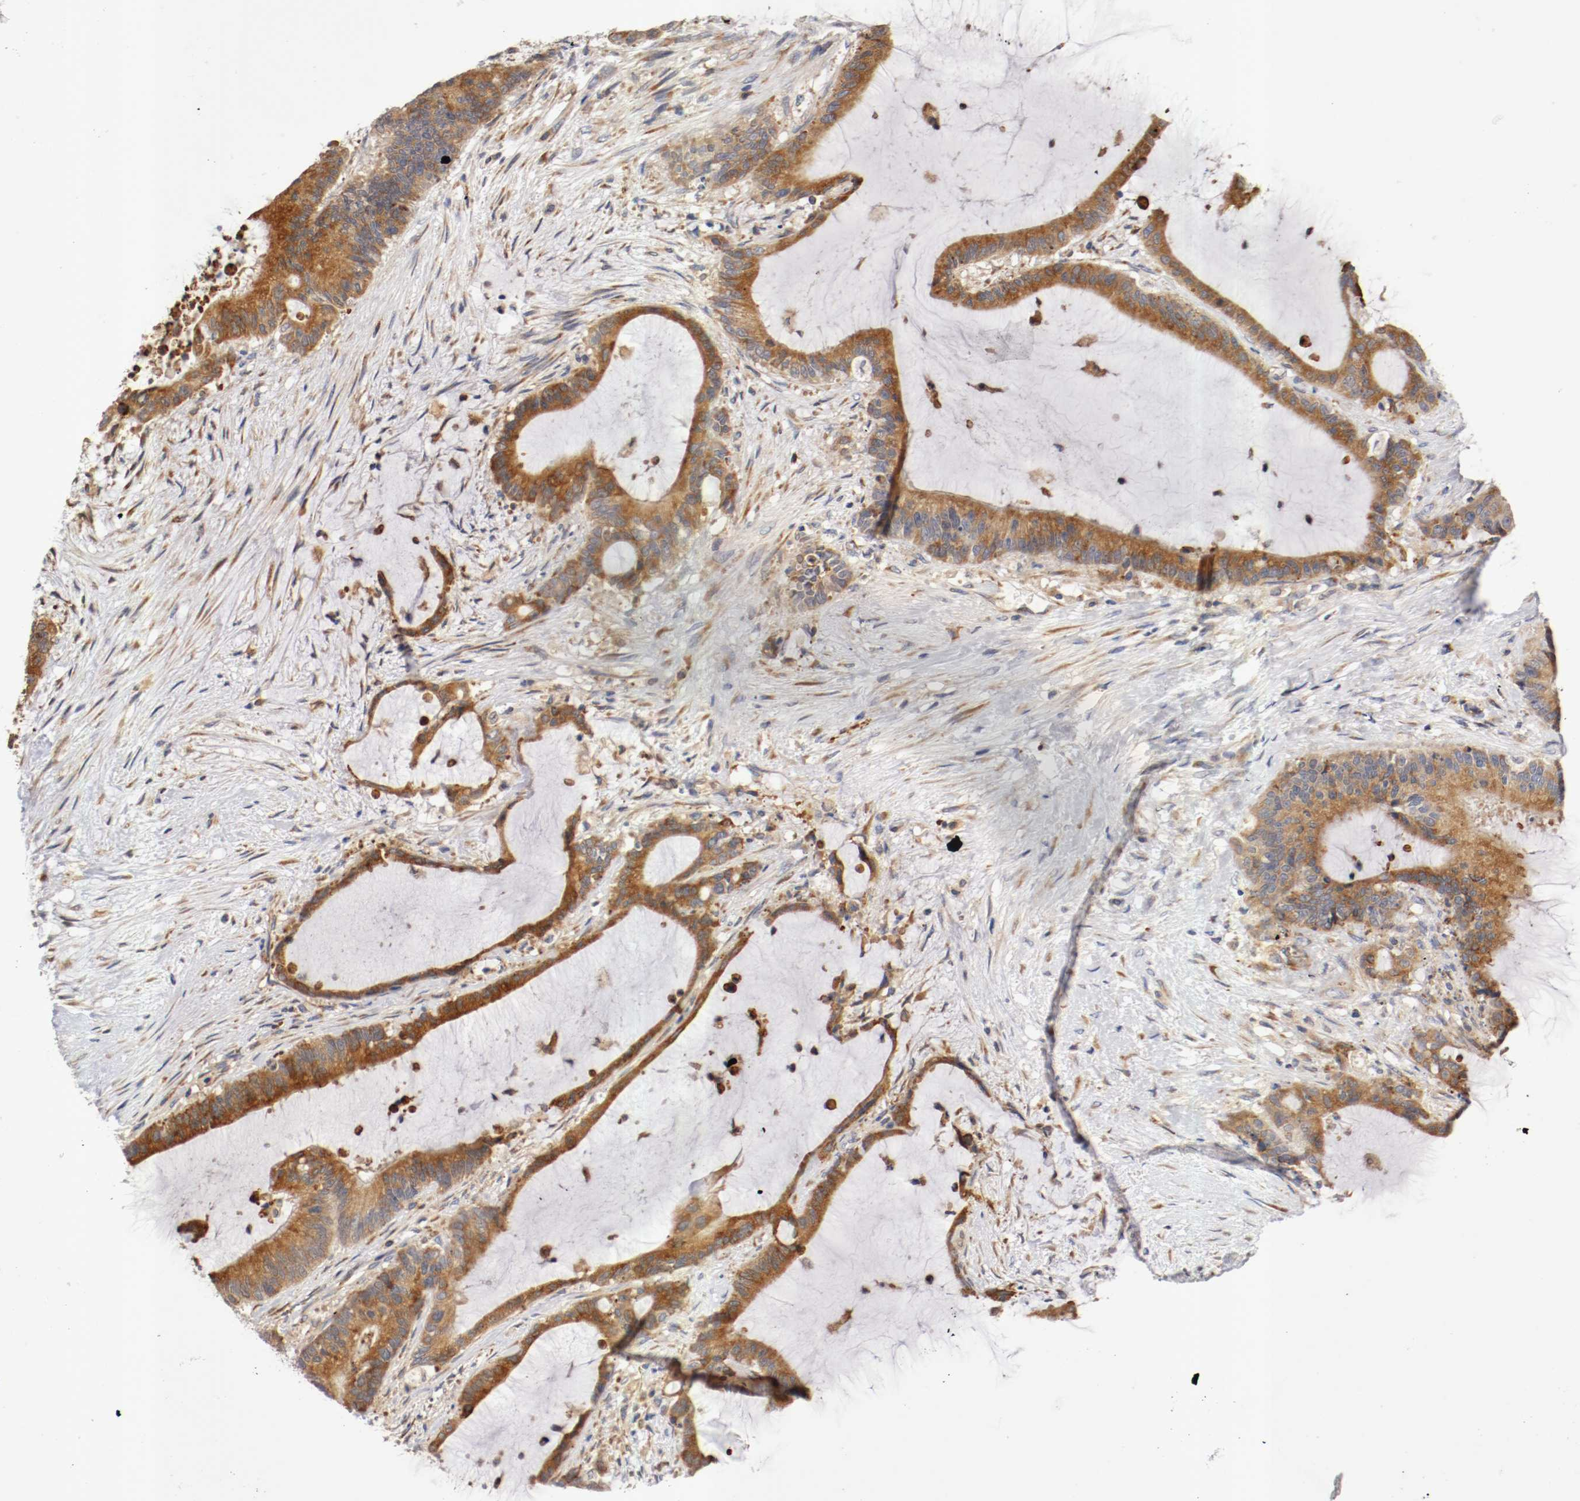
{"staining": {"intensity": "strong", "quantity": ">75%", "location": "cytoplasmic/membranous"}, "tissue": "liver cancer", "cell_type": "Tumor cells", "image_type": "cancer", "snomed": [{"axis": "morphology", "description": "Cholangiocarcinoma"}, {"axis": "topography", "description": "Liver"}], "caption": "A brown stain labels strong cytoplasmic/membranous expression of a protein in human liver cancer tumor cells.", "gene": "TNFSF13", "patient": {"sex": "female", "age": 73}}